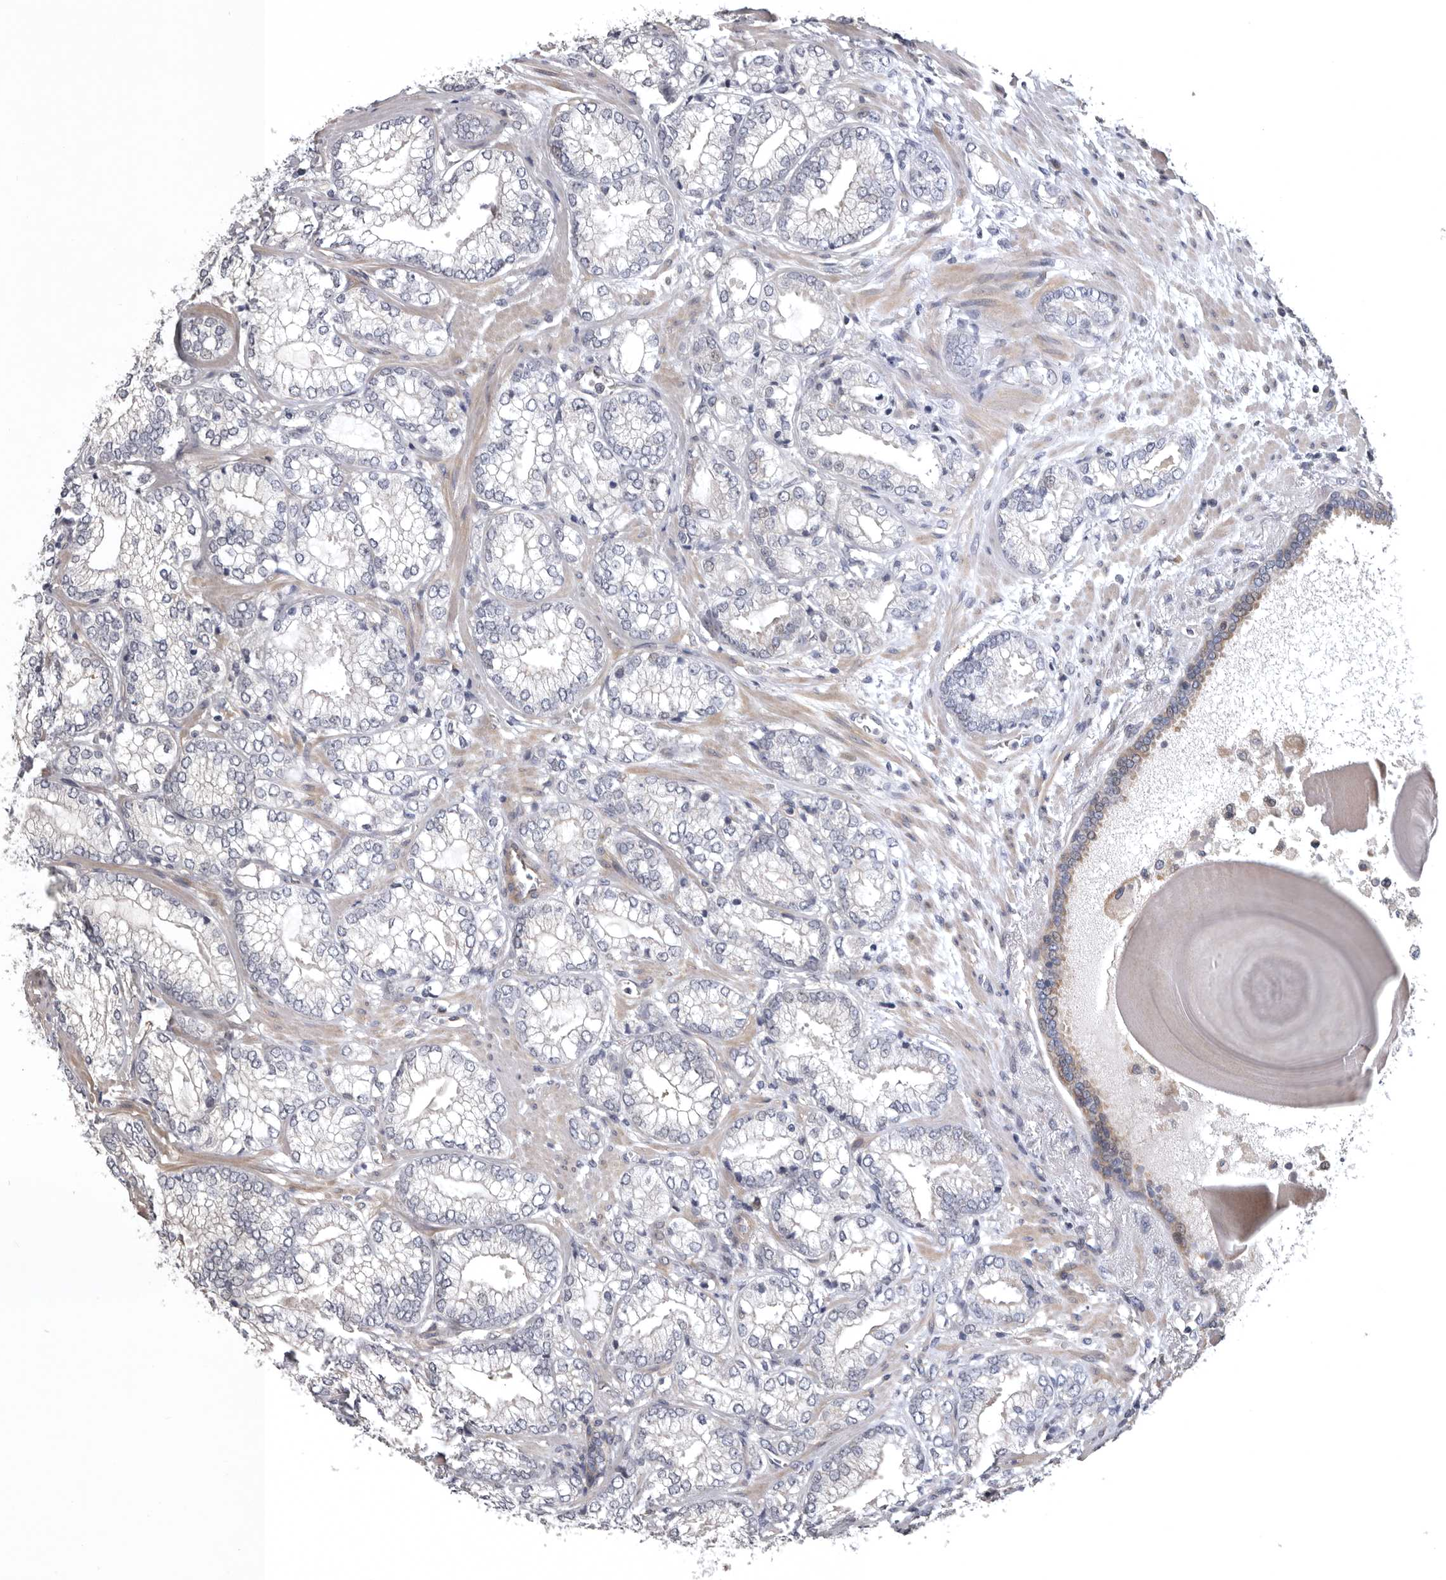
{"staining": {"intensity": "negative", "quantity": "none", "location": "none"}, "tissue": "prostate cancer", "cell_type": "Tumor cells", "image_type": "cancer", "snomed": [{"axis": "morphology", "description": "Normal morphology"}, {"axis": "morphology", "description": "Adenocarcinoma, Low grade"}, {"axis": "topography", "description": "Prostate"}], "caption": "This is a image of immunohistochemistry (IHC) staining of prostate low-grade adenocarcinoma, which shows no positivity in tumor cells.", "gene": "RNF217", "patient": {"sex": "male", "age": 72}}